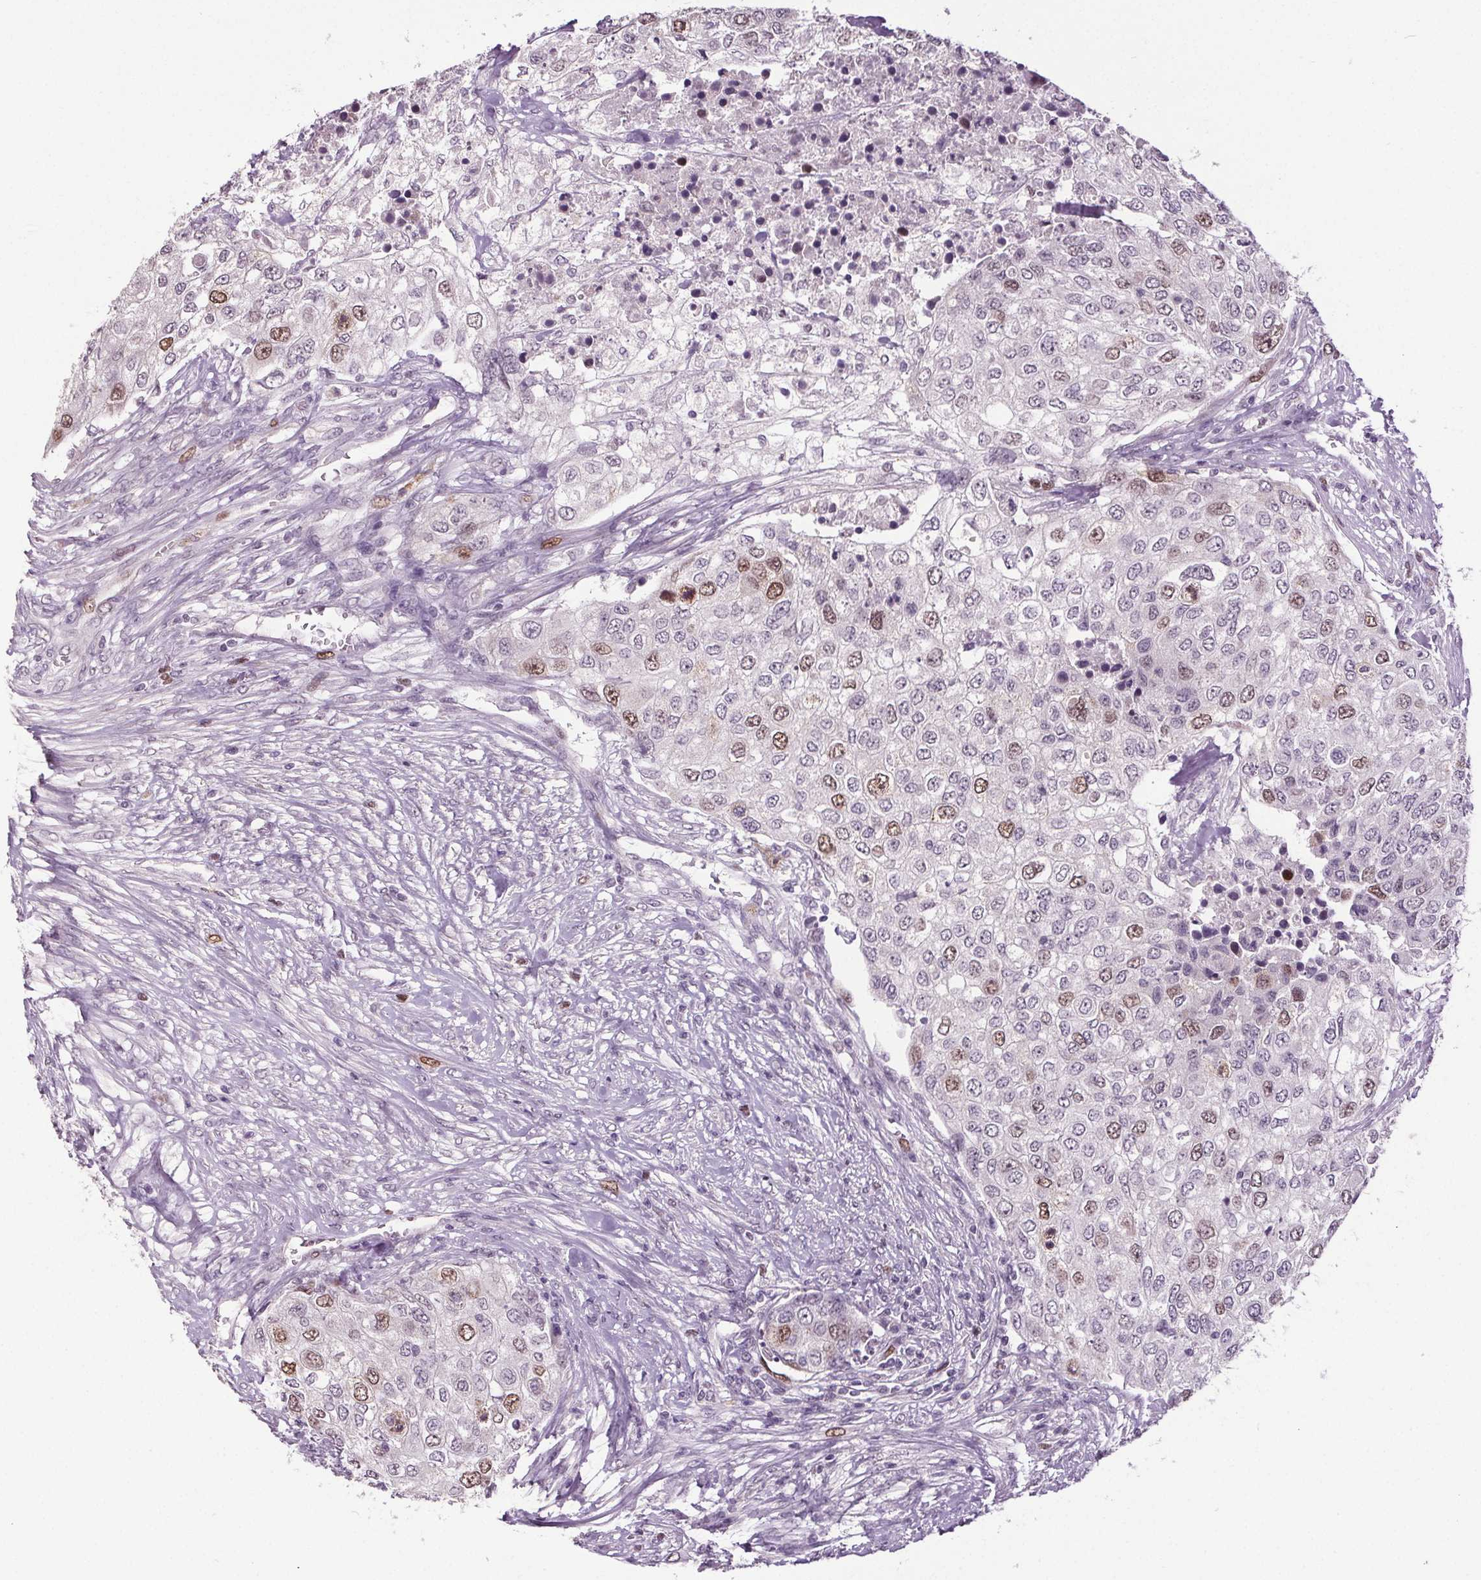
{"staining": {"intensity": "moderate", "quantity": "25%-75%", "location": "nuclear"}, "tissue": "urothelial cancer", "cell_type": "Tumor cells", "image_type": "cancer", "snomed": [{"axis": "morphology", "description": "Urothelial carcinoma, High grade"}, {"axis": "topography", "description": "Urinary bladder"}], "caption": "Urothelial cancer tissue demonstrates moderate nuclear expression in about 25%-75% of tumor cells, visualized by immunohistochemistry.", "gene": "CENPF", "patient": {"sex": "female", "age": 78}}